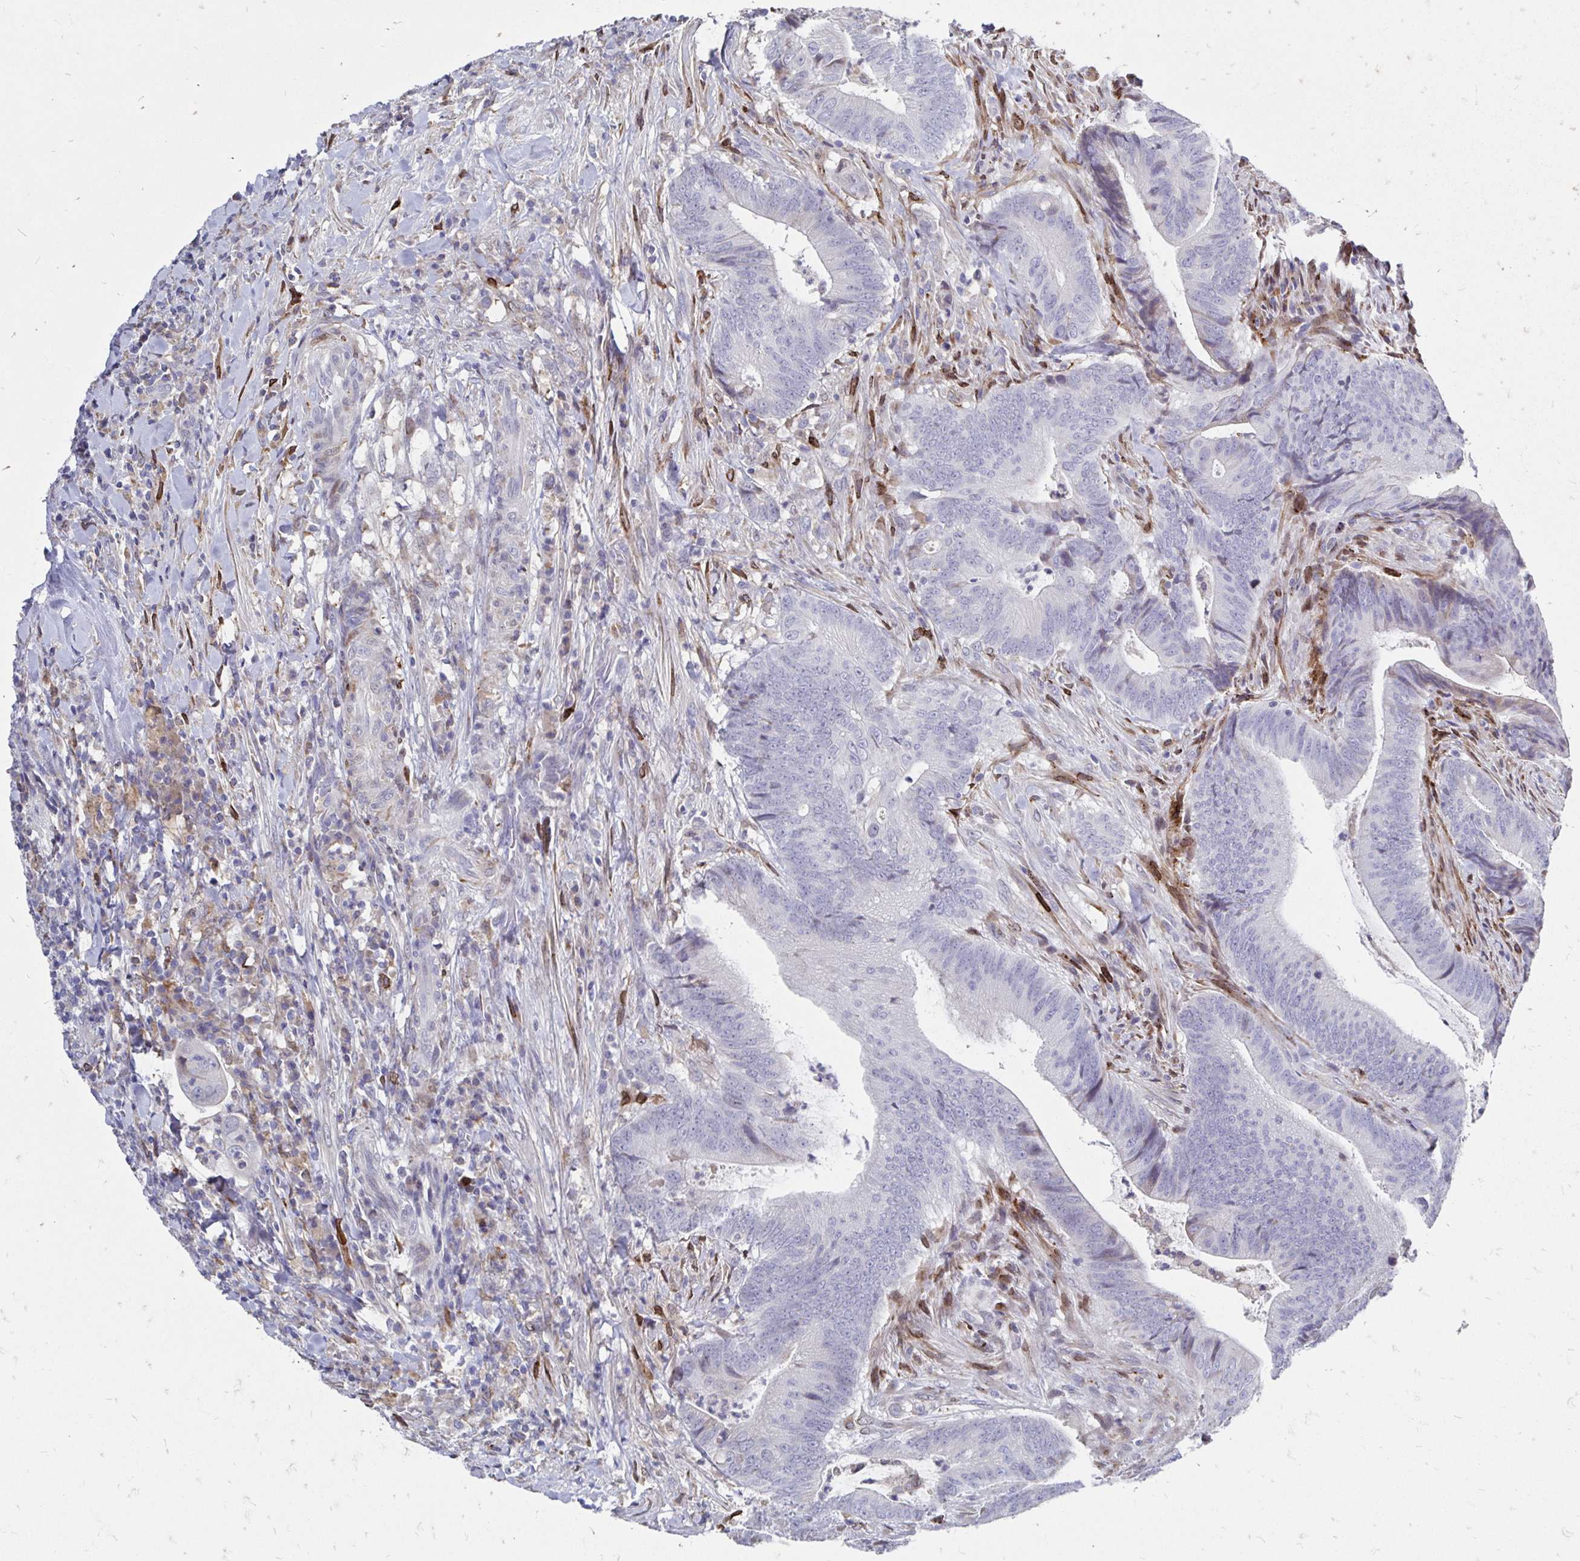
{"staining": {"intensity": "negative", "quantity": "none", "location": "none"}, "tissue": "colorectal cancer", "cell_type": "Tumor cells", "image_type": "cancer", "snomed": [{"axis": "morphology", "description": "Adenocarcinoma, NOS"}, {"axis": "topography", "description": "Colon"}], "caption": "Micrograph shows no significant protein expression in tumor cells of colorectal cancer.", "gene": "CDKL1", "patient": {"sex": "female", "age": 43}}